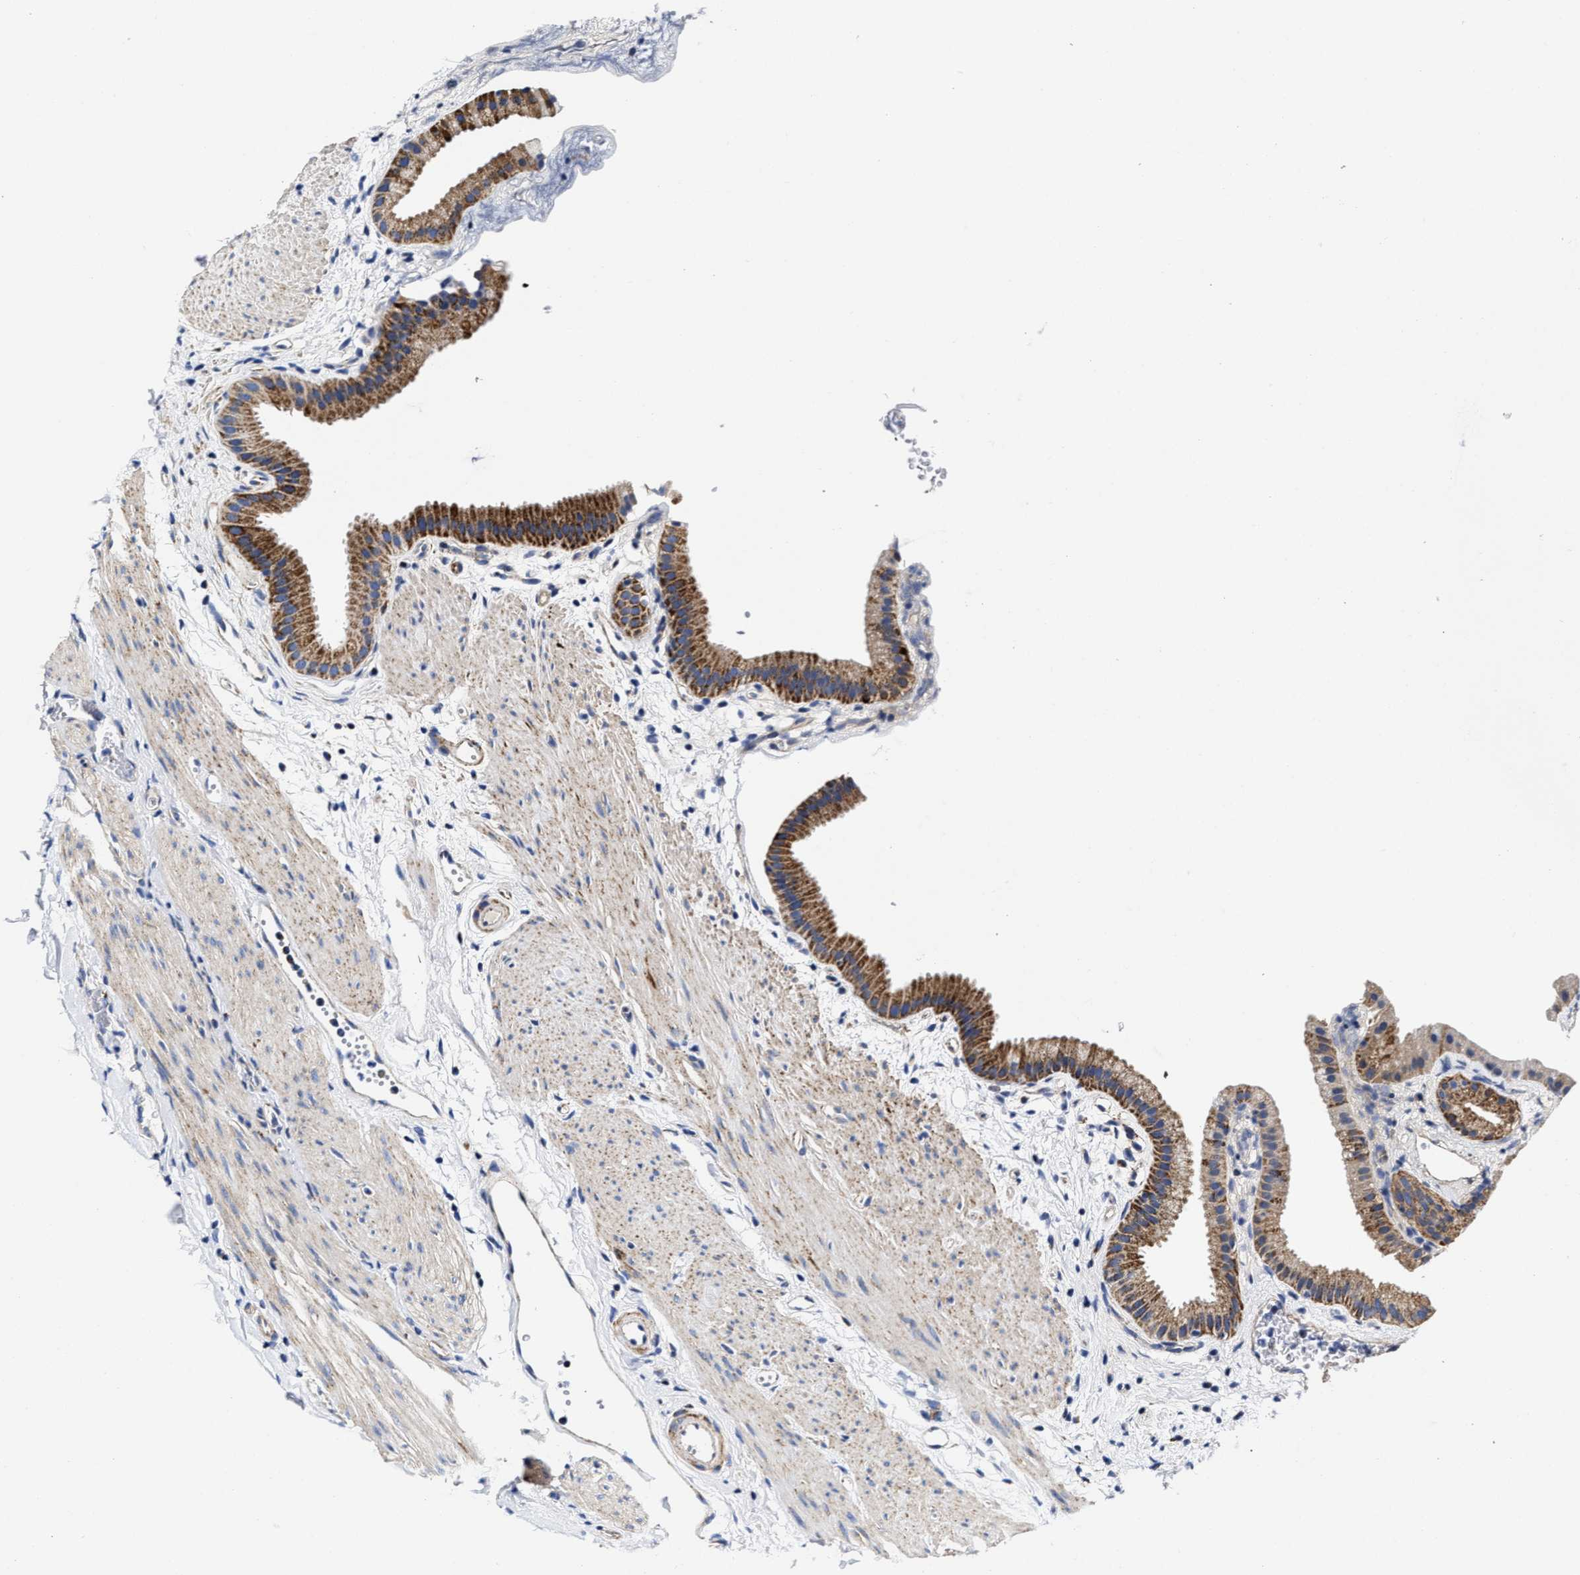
{"staining": {"intensity": "moderate", "quantity": ">75%", "location": "cytoplasmic/membranous"}, "tissue": "gallbladder", "cell_type": "Glandular cells", "image_type": "normal", "snomed": [{"axis": "morphology", "description": "Normal tissue, NOS"}, {"axis": "topography", "description": "Gallbladder"}], "caption": "Unremarkable gallbladder reveals moderate cytoplasmic/membranous expression in about >75% of glandular cells, visualized by immunohistochemistry. Using DAB (brown) and hematoxylin (blue) stains, captured at high magnification using brightfield microscopy.", "gene": "HINT2", "patient": {"sex": "female", "age": 64}}